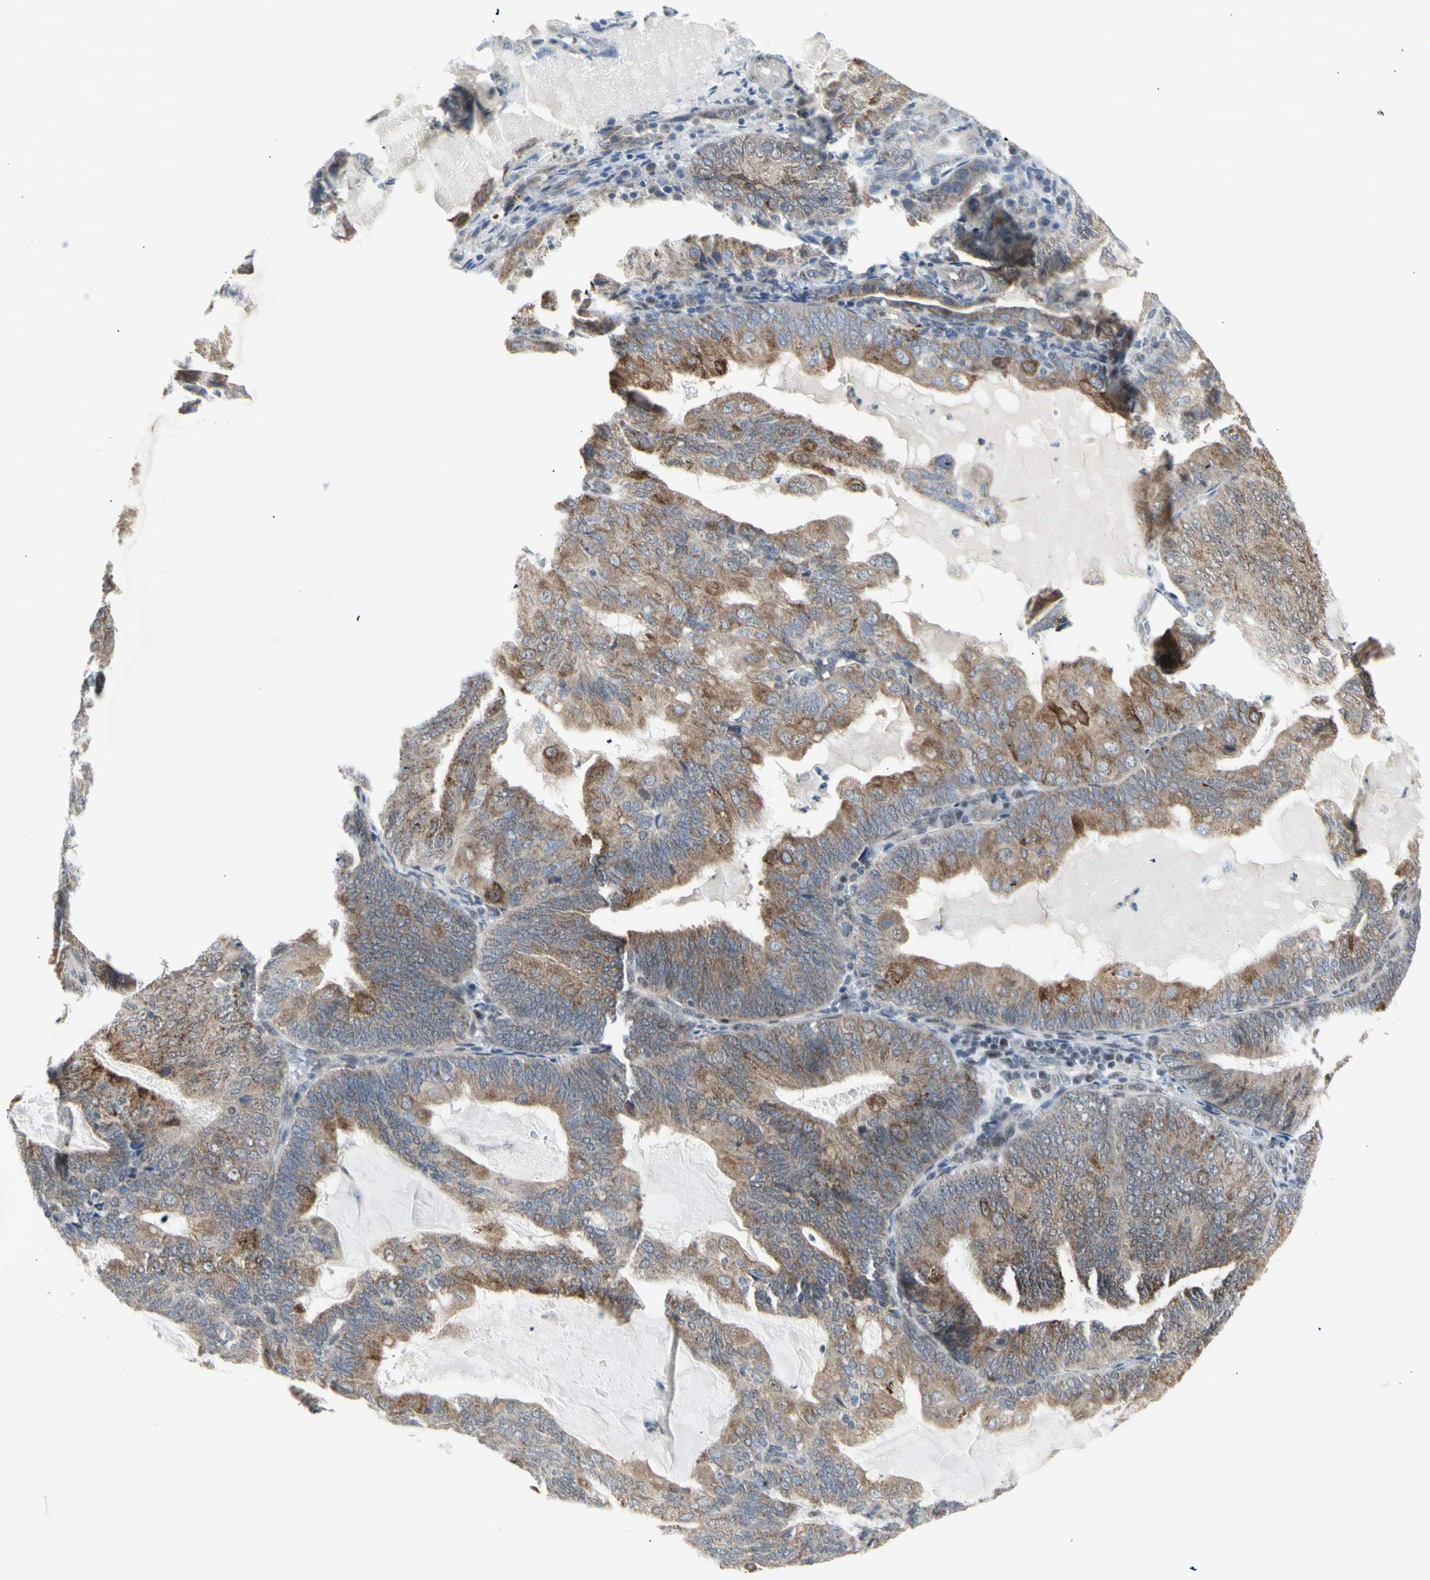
{"staining": {"intensity": "moderate", "quantity": "25%-75%", "location": "cytoplasmic/membranous"}, "tissue": "endometrial cancer", "cell_type": "Tumor cells", "image_type": "cancer", "snomed": [{"axis": "morphology", "description": "Adenocarcinoma, NOS"}, {"axis": "topography", "description": "Endometrium"}], "caption": "Endometrial cancer (adenocarcinoma) tissue demonstrates moderate cytoplasmic/membranous expression in approximately 25%-75% of tumor cells", "gene": "DHRS7B", "patient": {"sex": "female", "age": 81}}